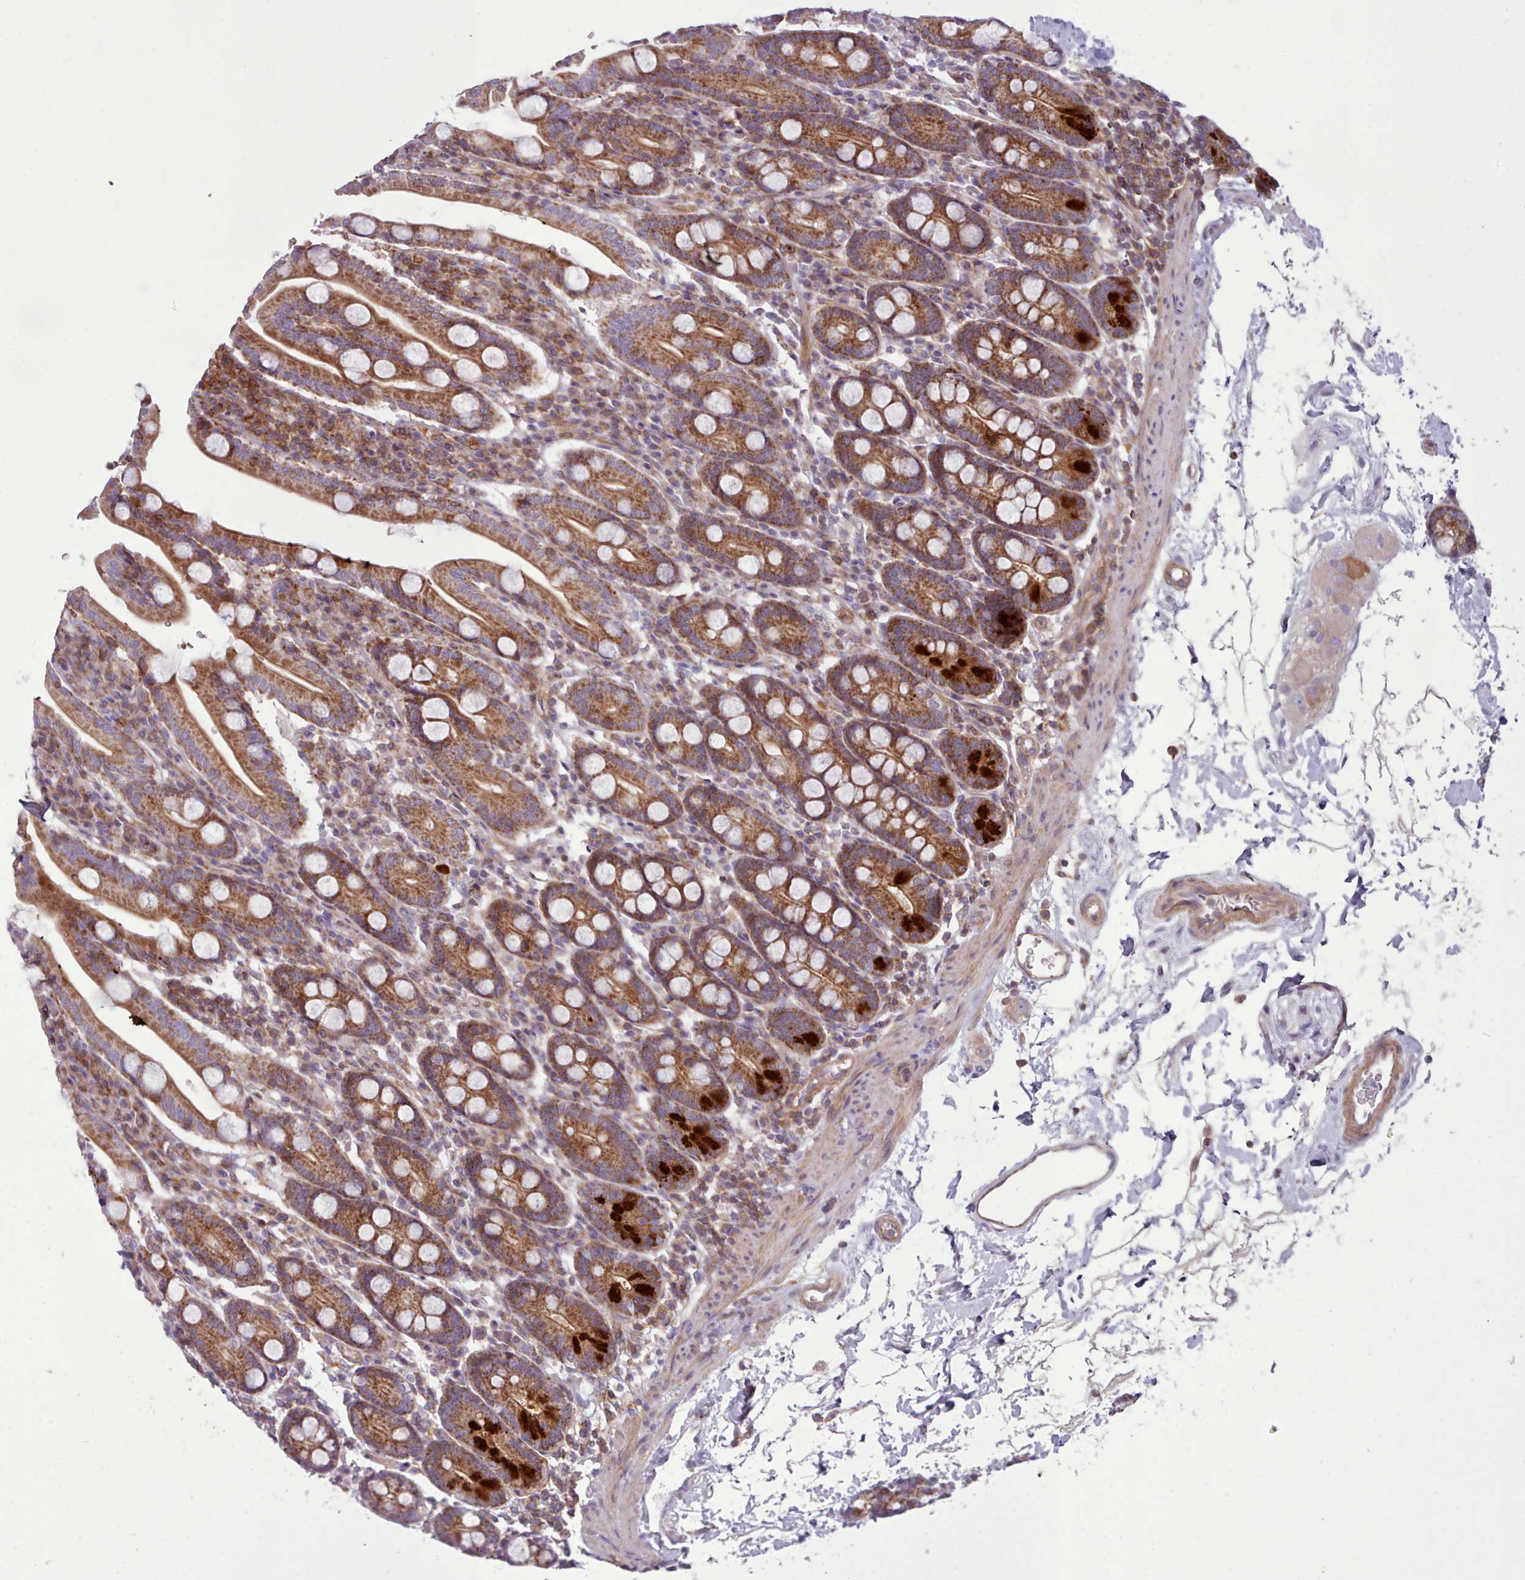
{"staining": {"intensity": "moderate", "quantity": ">75%", "location": "cytoplasmic/membranous"}, "tissue": "duodenum", "cell_type": "Glandular cells", "image_type": "normal", "snomed": [{"axis": "morphology", "description": "Normal tissue, NOS"}, {"axis": "topography", "description": "Duodenum"}], "caption": "A brown stain shows moderate cytoplasmic/membranous expression of a protein in glandular cells of normal human duodenum.", "gene": "TENT4B", "patient": {"sex": "male", "age": 35}}